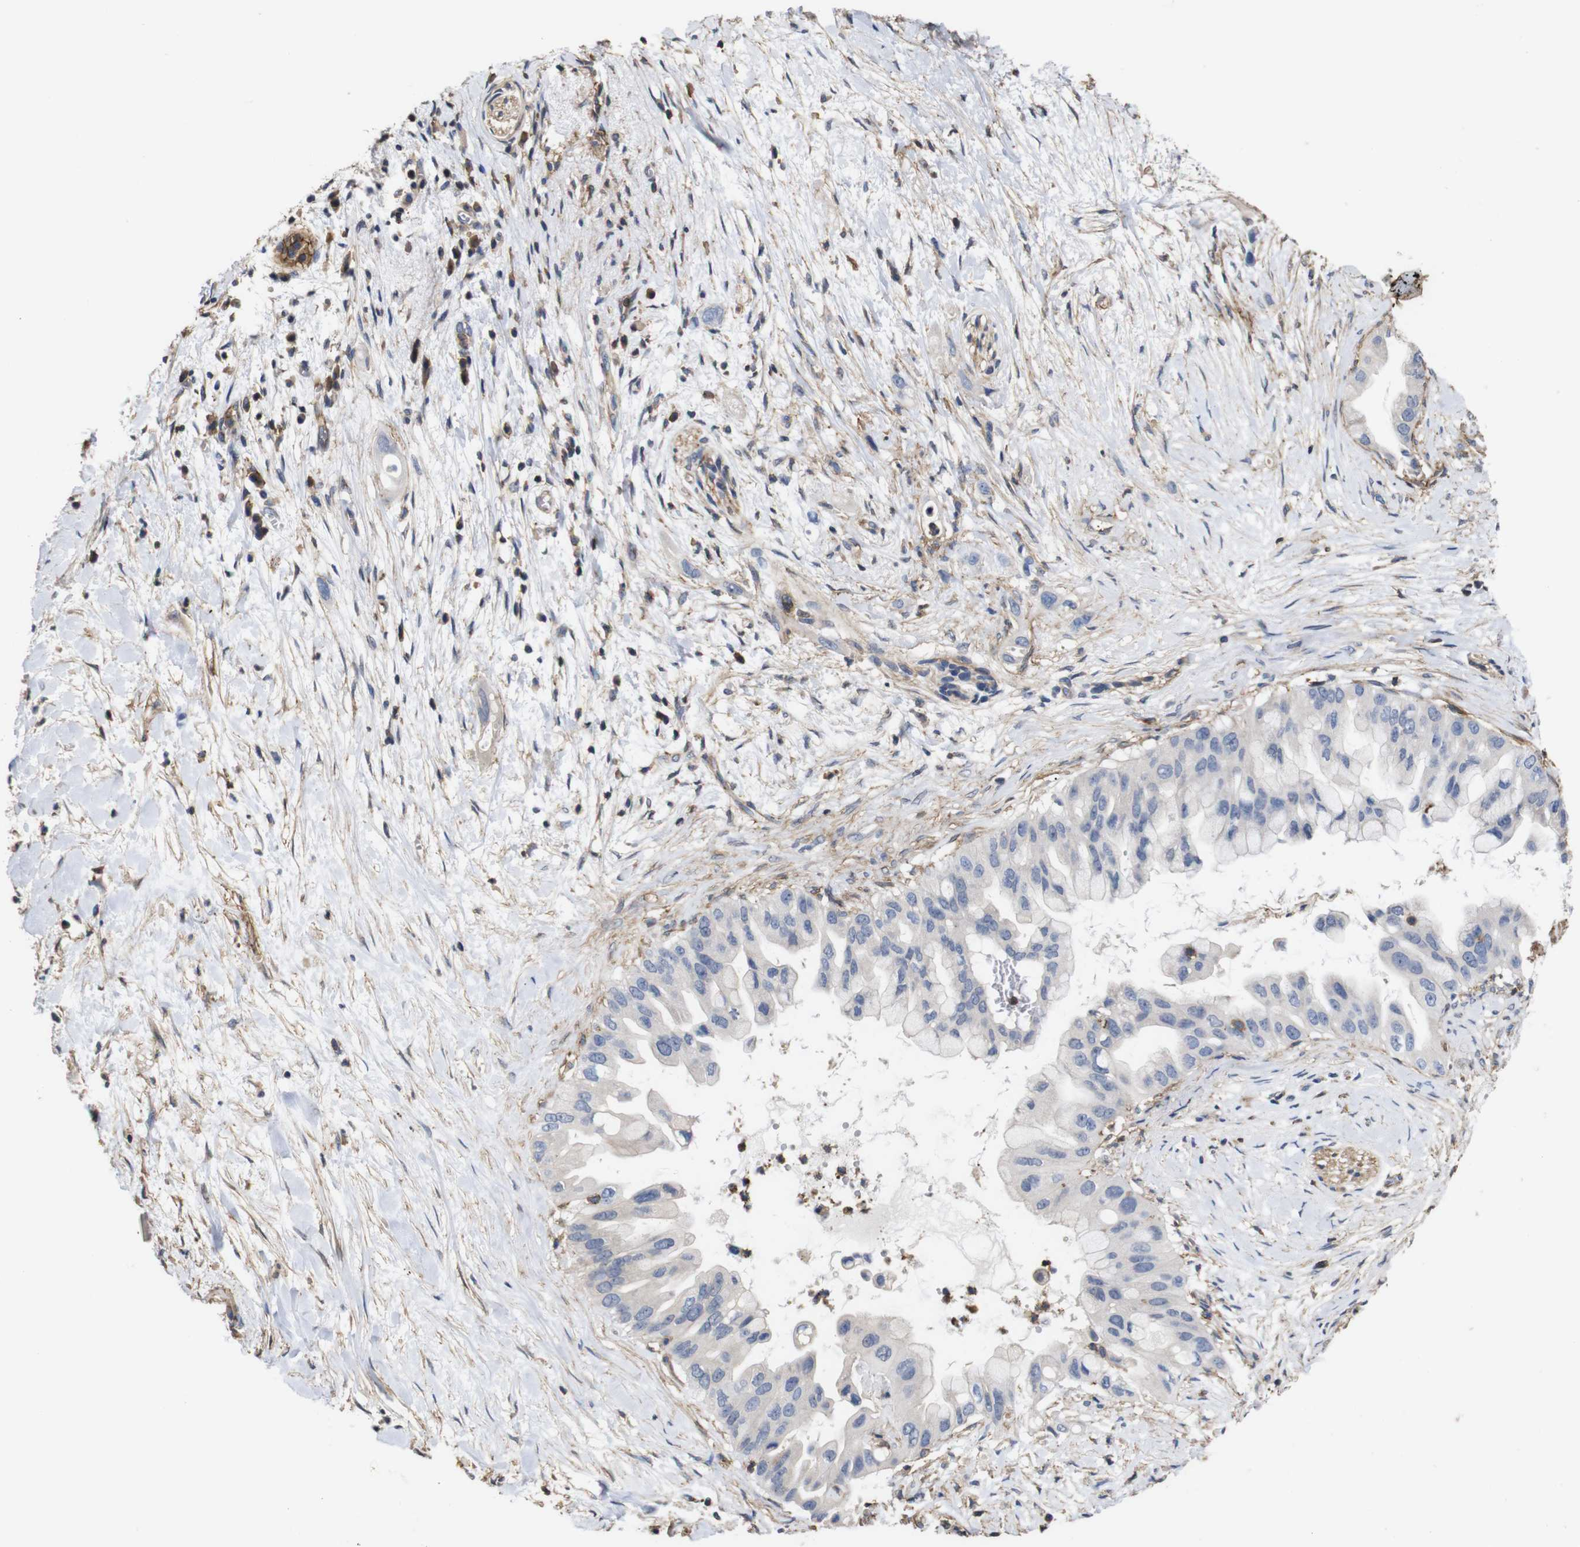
{"staining": {"intensity": "negative", "quantity": "none", "location": "none"}, "tissue": "pancreatic cancer", "cell_type": "Tumor cells", "image_type": "cancer", "snomed": [{"axis": "morphology", "description": "Adenocarcinoma, NOS"}, {"axis": "topography", "description": "Pancreas"}], "caption": "IHC histopathology image of human pancreatic cancer (adenocarcinoma) stained for a protein (brown), which exhibits no staining in tumor cells. (DAB immunohistochemistry (IHC), high magnification).", "gene": "PI4KA", "patient": {"sex": "male", "age": 55}}